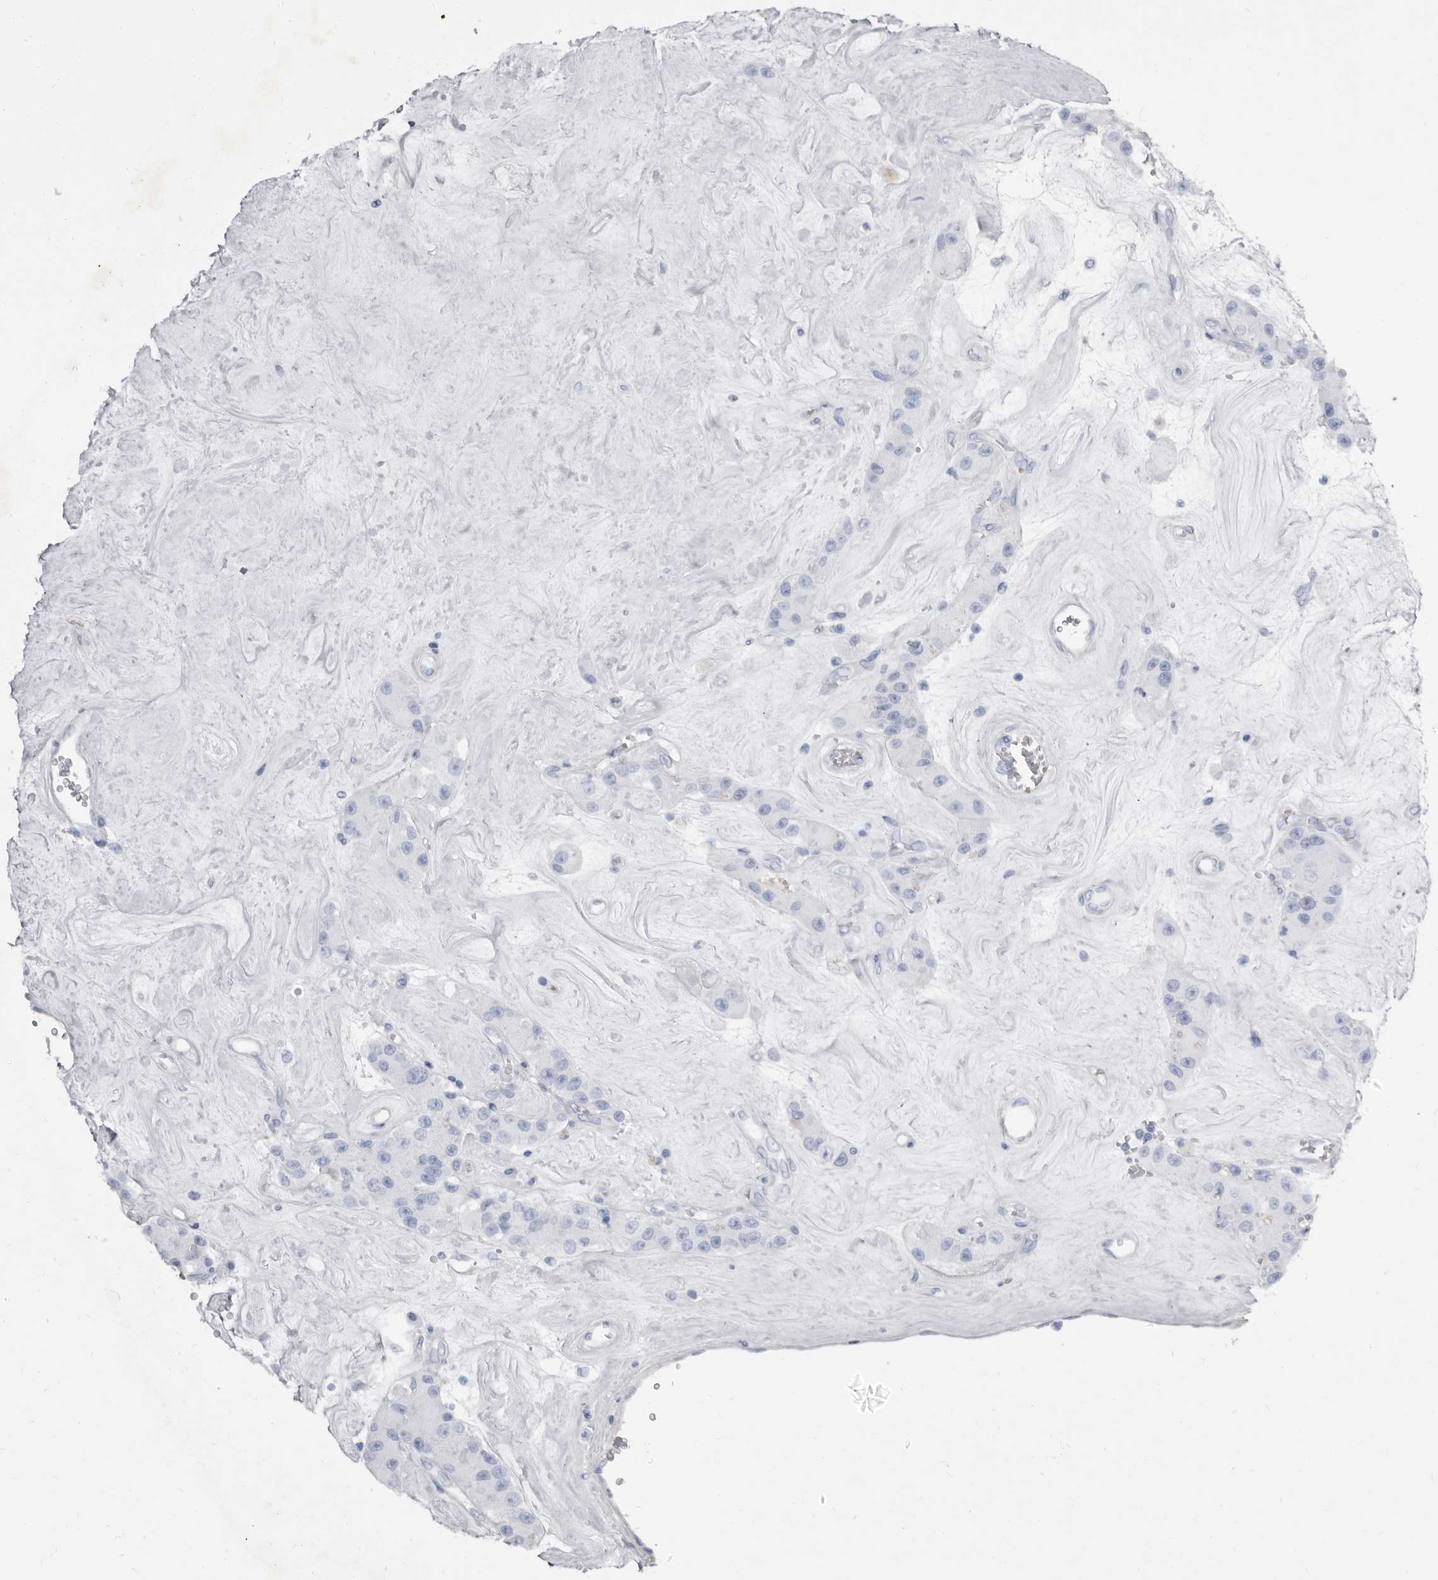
{"staining": {"intensity": "negative", "quantity": "none", "location": "none"}, "tissue": "carcinoid", "cell_type": "Tumor cells", "image_type": "cancer", "snomed": [{"axis": "morphology", "description": "Carcinoid, malignant, NOS"}, {"axis": "topography", "description": "Pancreas"}], "caption": "DAB (3,3'-diaminobenzidine) immunohistochemical staining of human carcinoid (malignant) reveals no significant expression in tumor cells.", "gene": "SBDS", "patient": {"sex": "male", "age": 41}}